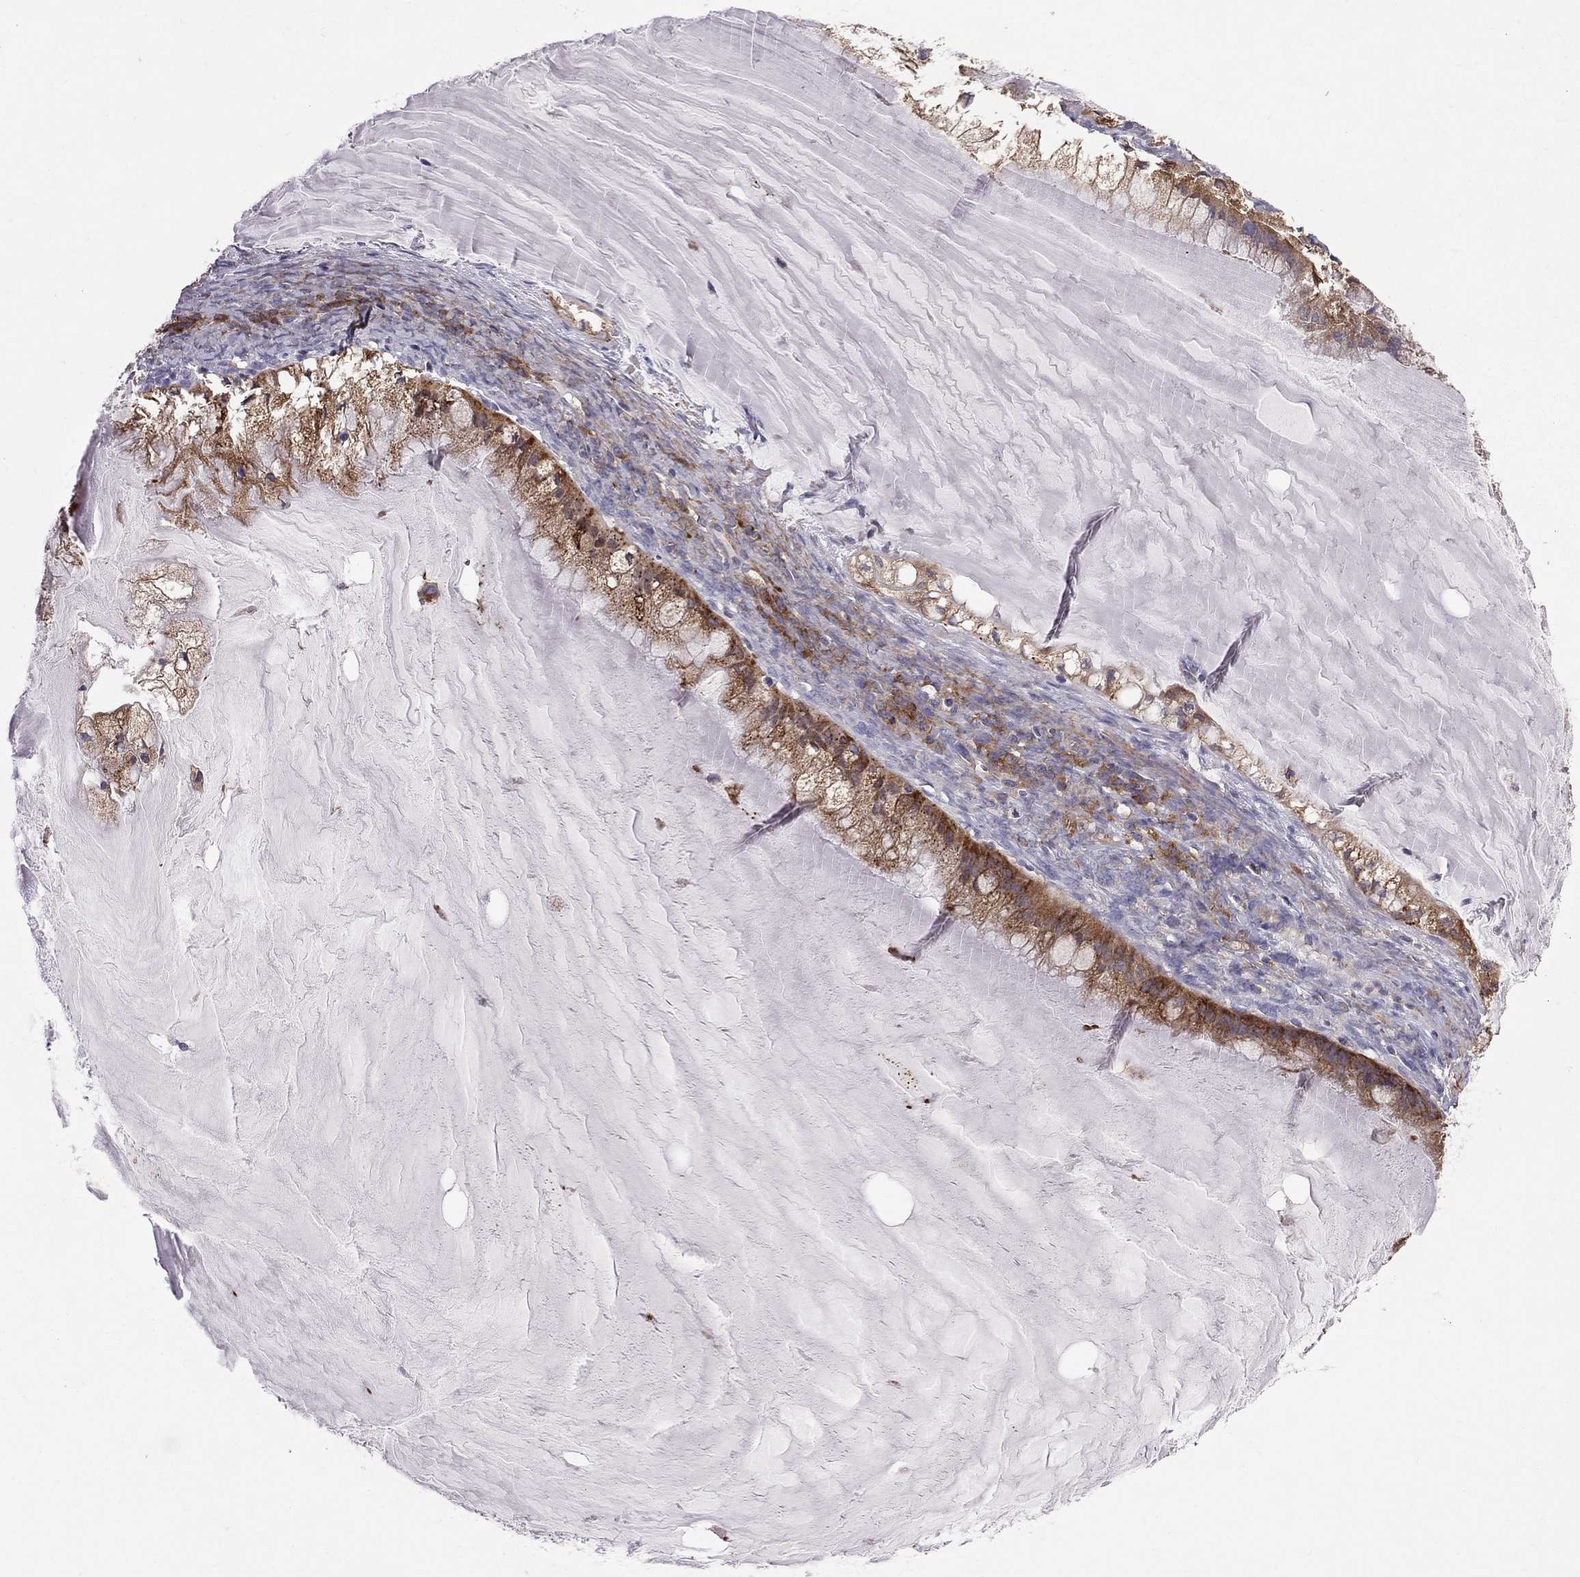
{"staining": {"intensity": "strong", "quantity": ">75%", "location": "cytoplasmic/membranous"}, "tissue": "ovarian cancer", "cell_type": "Tumor cells", "image_type": "cancer", "snomed": [{"axis": "morphology", "description": "Cystadenocarcinoma, mucinous, NOS"}, {"axis": "topography", "description": "Ovary"}], "caption": "Immunohistochemical staining of mucinous cystadenocarcinoma (ovarian) exhibits high levels of strong cytoplasmic/membranous positivity in approximately >75% of tumor cells.", "gene": "EIF4E3", "patient": {"sex": "female", "age": 57}}